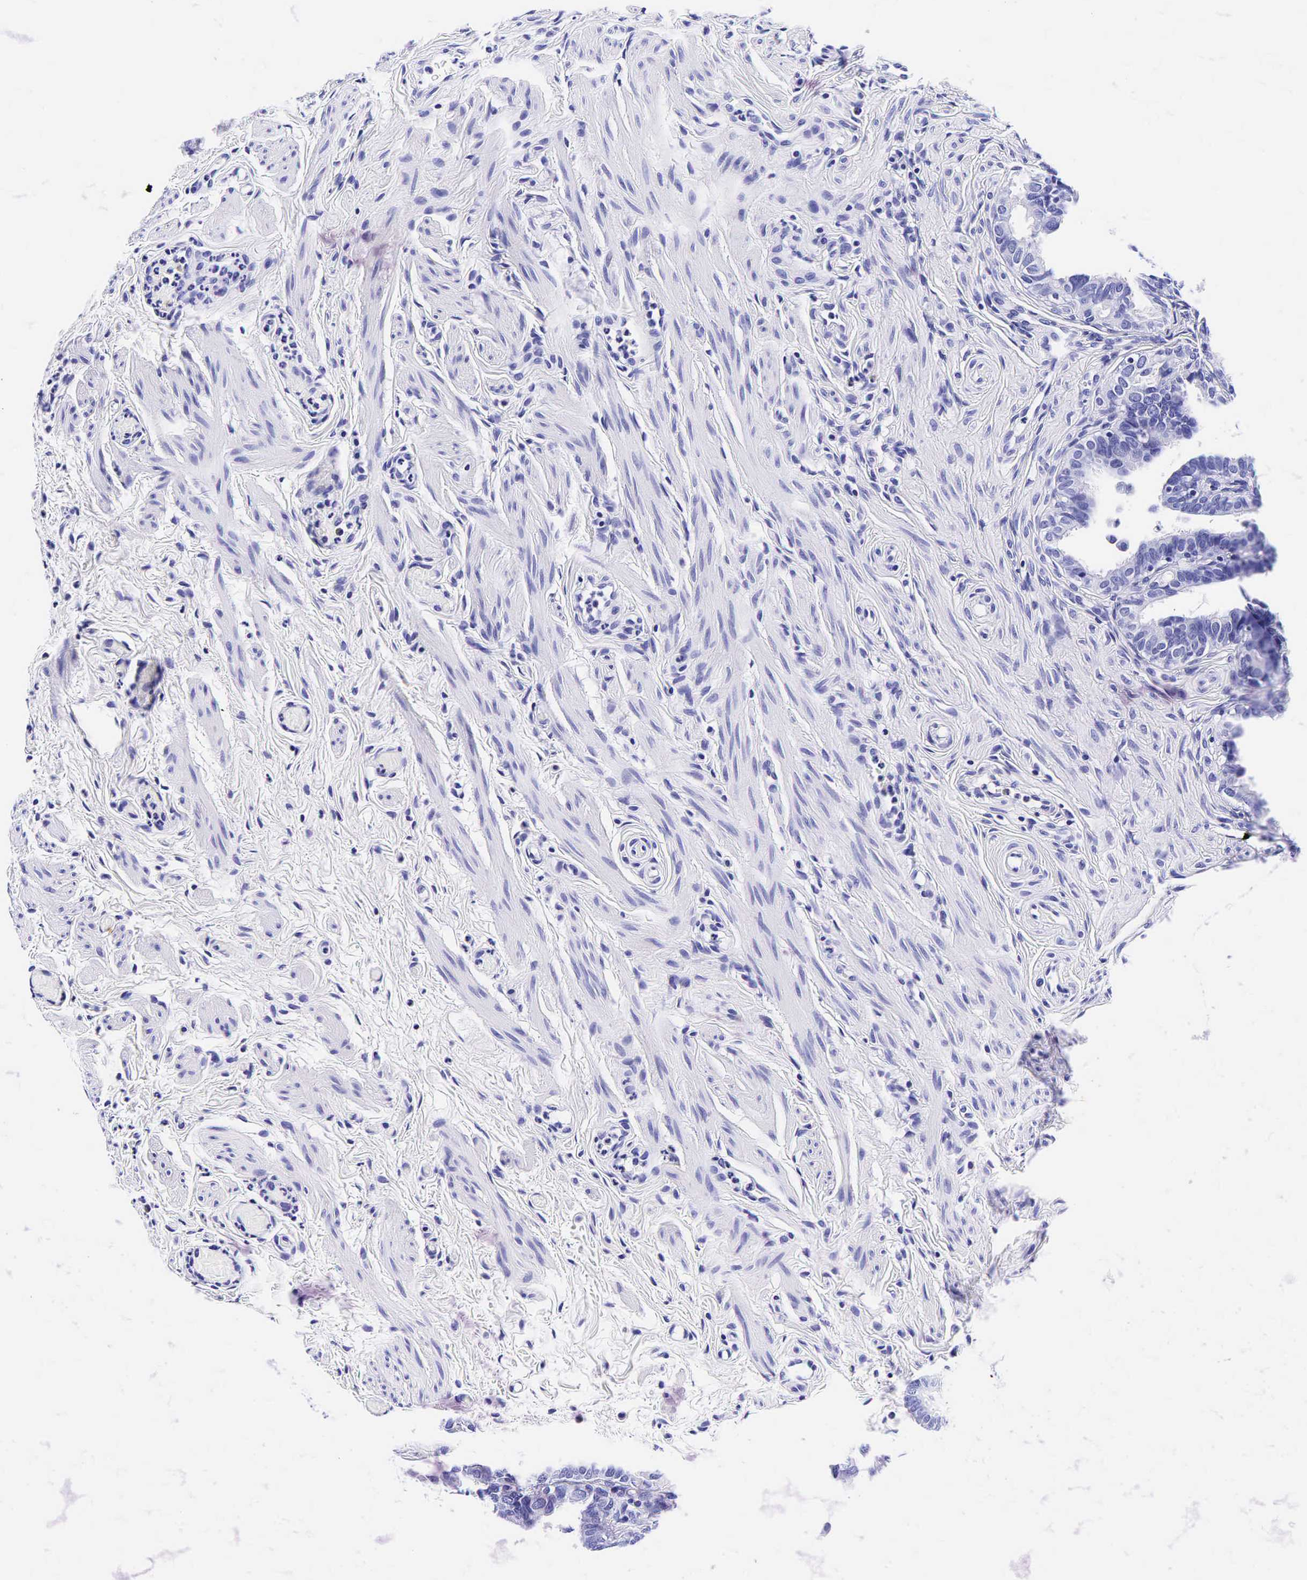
{"staining": {"intensity": "negative", "quantity": "none", "location": "none"}, "tissue": "fallopian tube", "cell_type": "Glandular cells", "image_type": "normal", "snomed": [{"axis": "morphology", "description": "Normal tissue, NOS"}, {"axis": "topography", "description": "Fallopian tube"}], "caption": "The histopathology image reveals no staining of glandular cells in benign fallopian tube.", "gene": "GCG", "patient": {"sex": "female", "age": 41}}